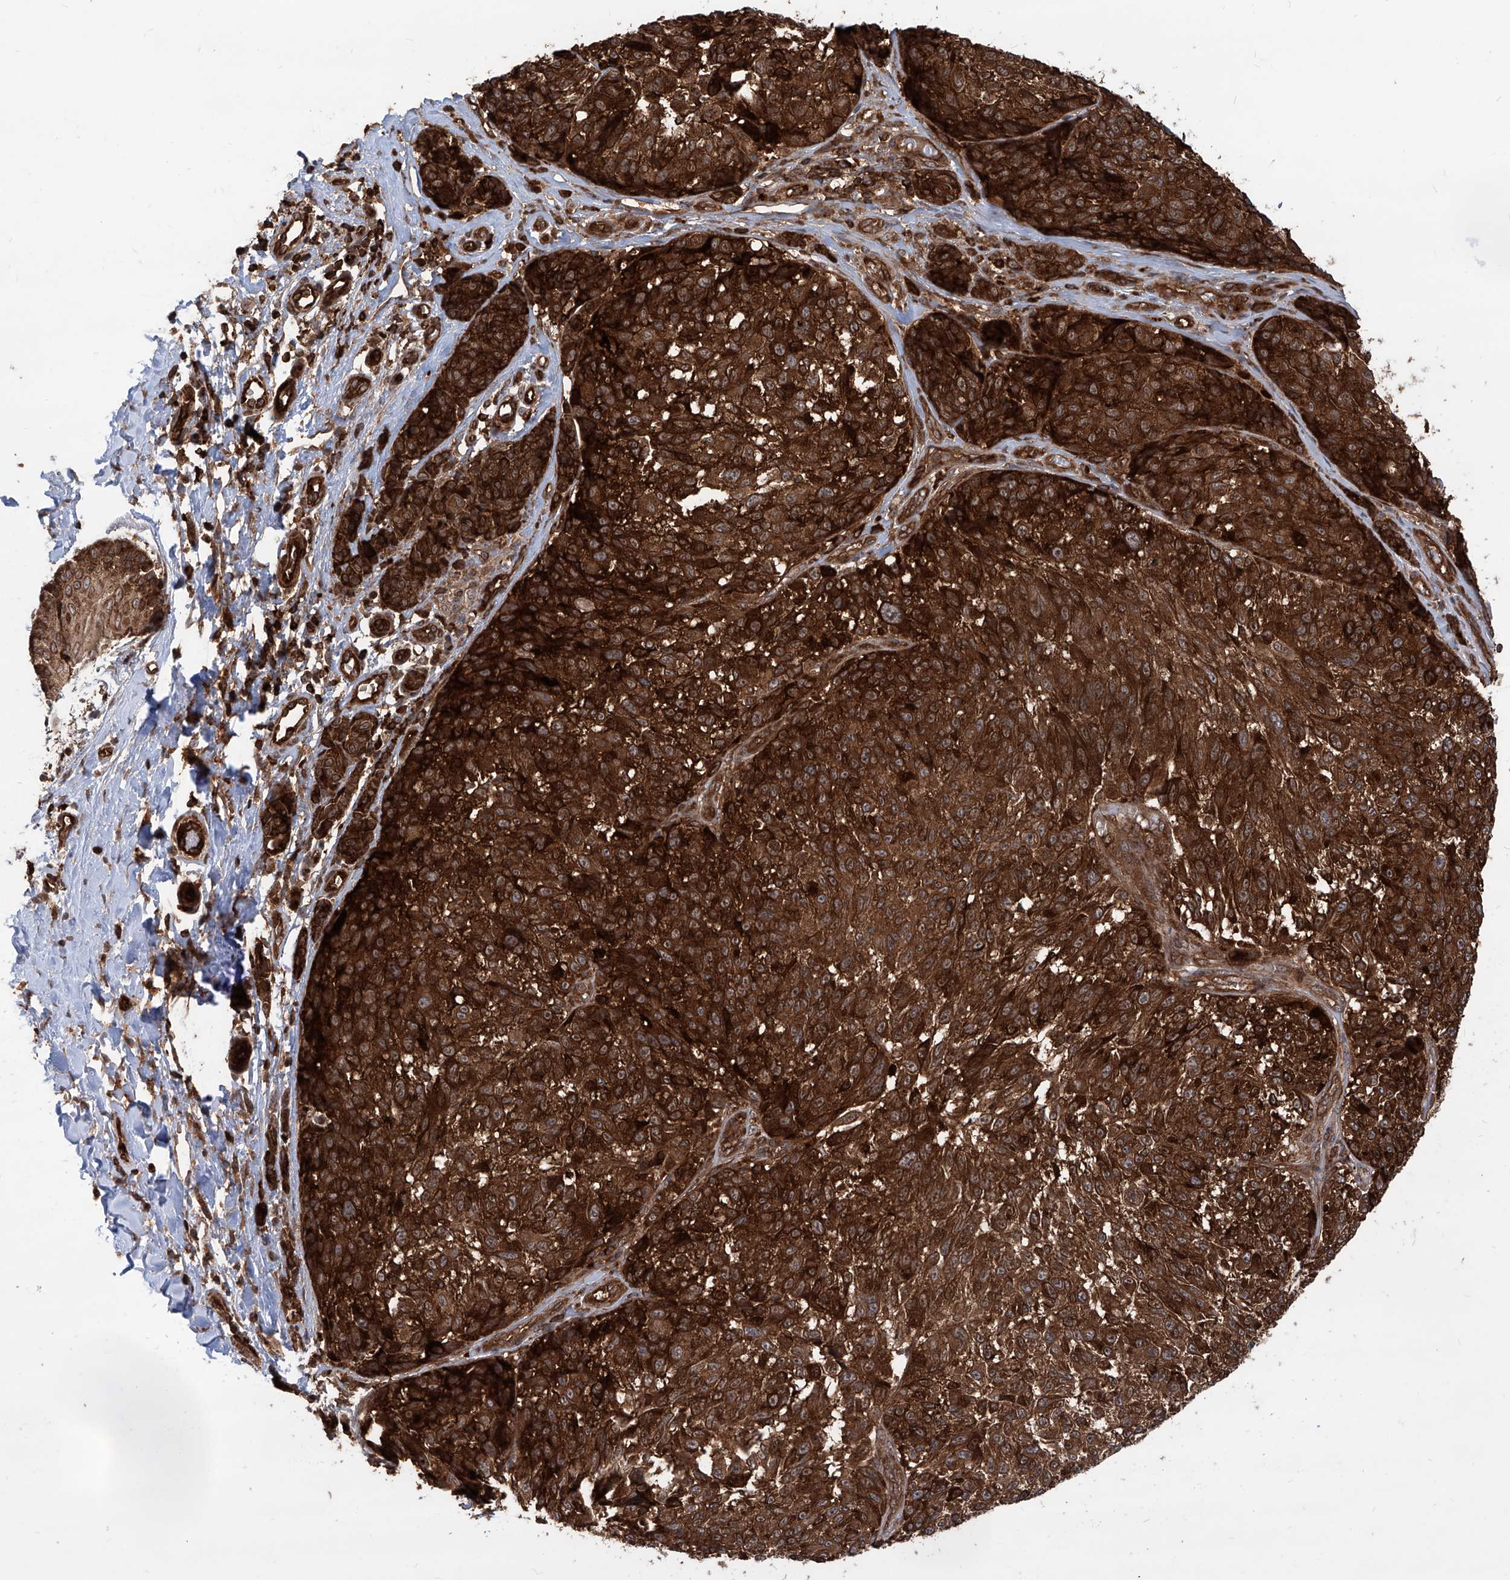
{"staining": {"intensity": "strong", "quantity": ">75%", "location": "cytoplasmic/membranous"}, "tissue": "melanoma", "cell_type": "Tumor cells", "image_type": "cancer", "snomed": [{"axis": "morphology", "description": "Malignant melanoma, NOS"}, {"axis": "topography", "description": "Skin"}], "caption": "Protein staining shows strong cytoplasmic/membranous staining in approximately >75% of tumor cells in malignant melanoma.", "gene": "MAGED2", "patient": {"sex": "male", "age": 83}}